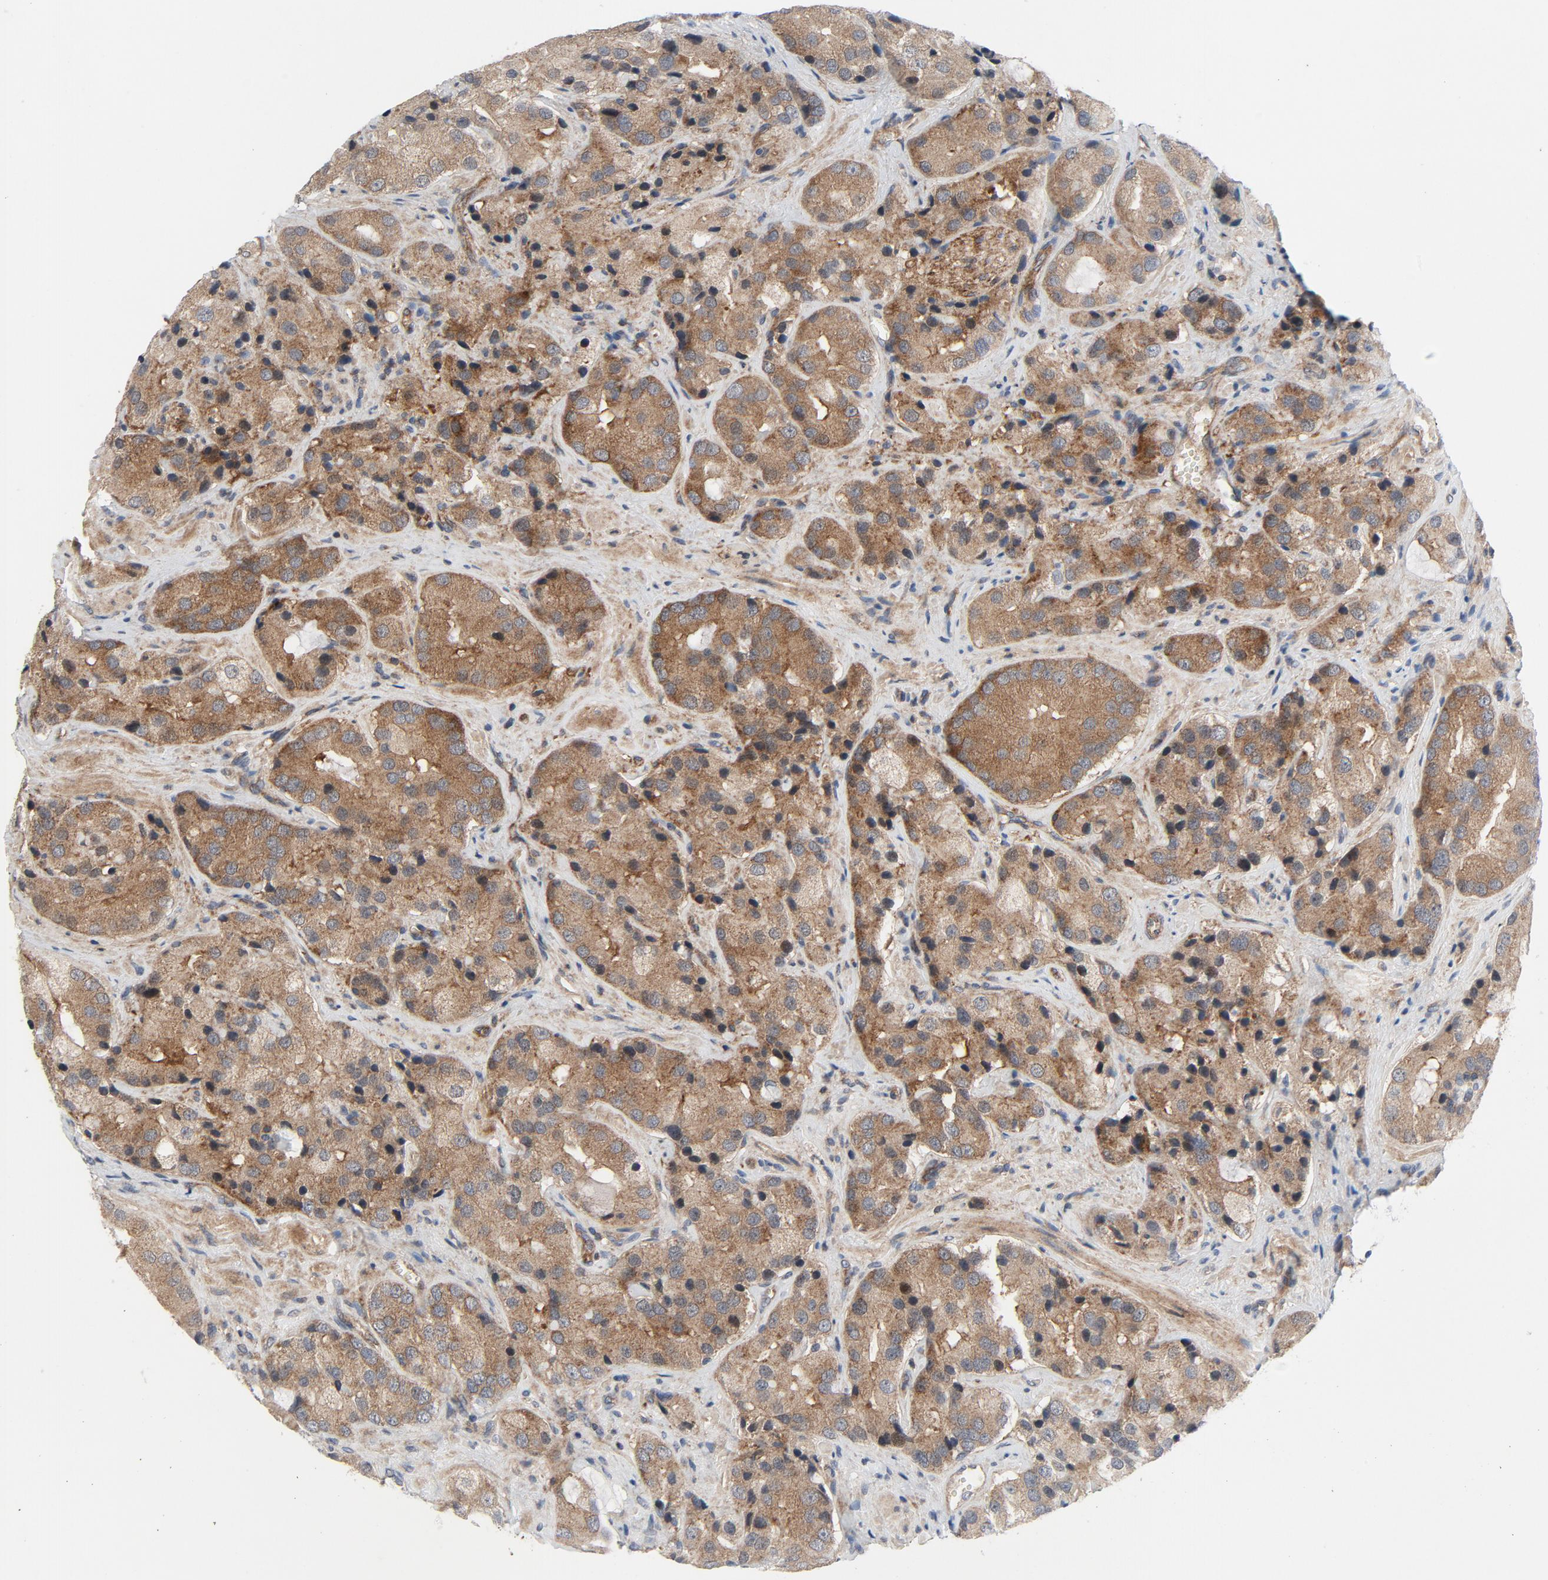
{"staining": {"intensity": "moderate", "quantity": ">75%", "location": "cytoplasmic/membranous"}, "tissue": "prostate cancer", "cell_type": "Tumor cells", "image_type": "cancer", "snomed": [{"axis": "morphology", "description": "Adenocarcinoma, High grade"}, {"axis": "topography", "description": "Prostate"}], "caption": "Protein expression by immunohistochemistry demonstrates moderate cytoplasmic/membranous staining in approximately >75% of tumor cells in high-grade adenocarcinoma (prostate).", "gene": "TSG101", "patient": {"sex": "male", "age": 70}}